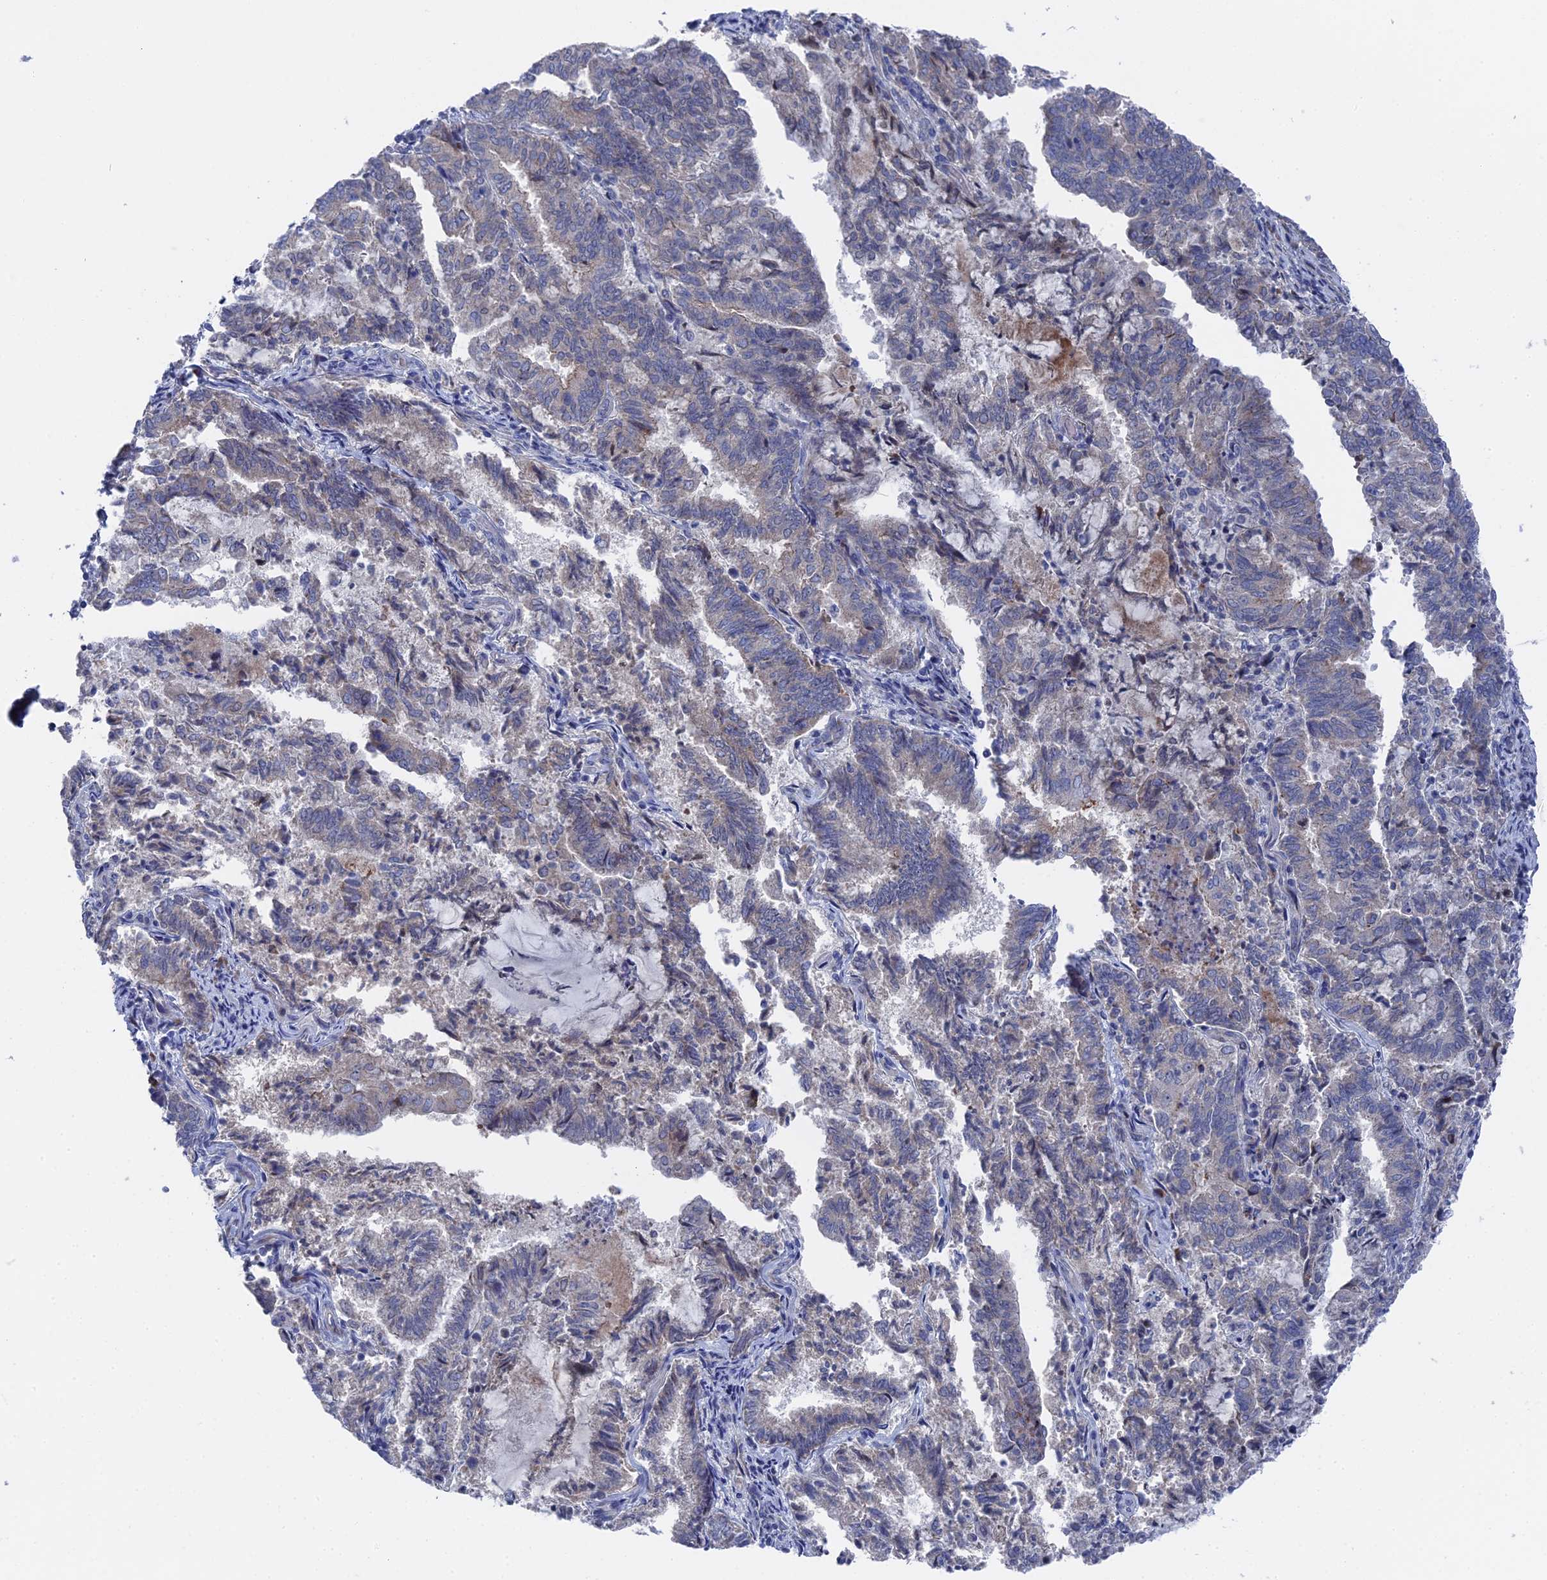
{"staining": {"intensity": "negative", "quantity": "none", "location": "none"}, "tissue": "endometrial cancer", "cell_type": "Tumor cells", "image_type": "cancer", "snomed": [{"axis": "morphology", "description": "Adenocarcinoma, NOS"}, {"axis": "topography", "description": "Endometrium"}], "caption": "High power microscopy micrograph of an immunohistochemistry micrograph of adenocarcinoma (endometrial), revealing no significant expression in tumor cells.", "gene": "TMEM161A", "patient": {"sex": "female", "age": 80}}